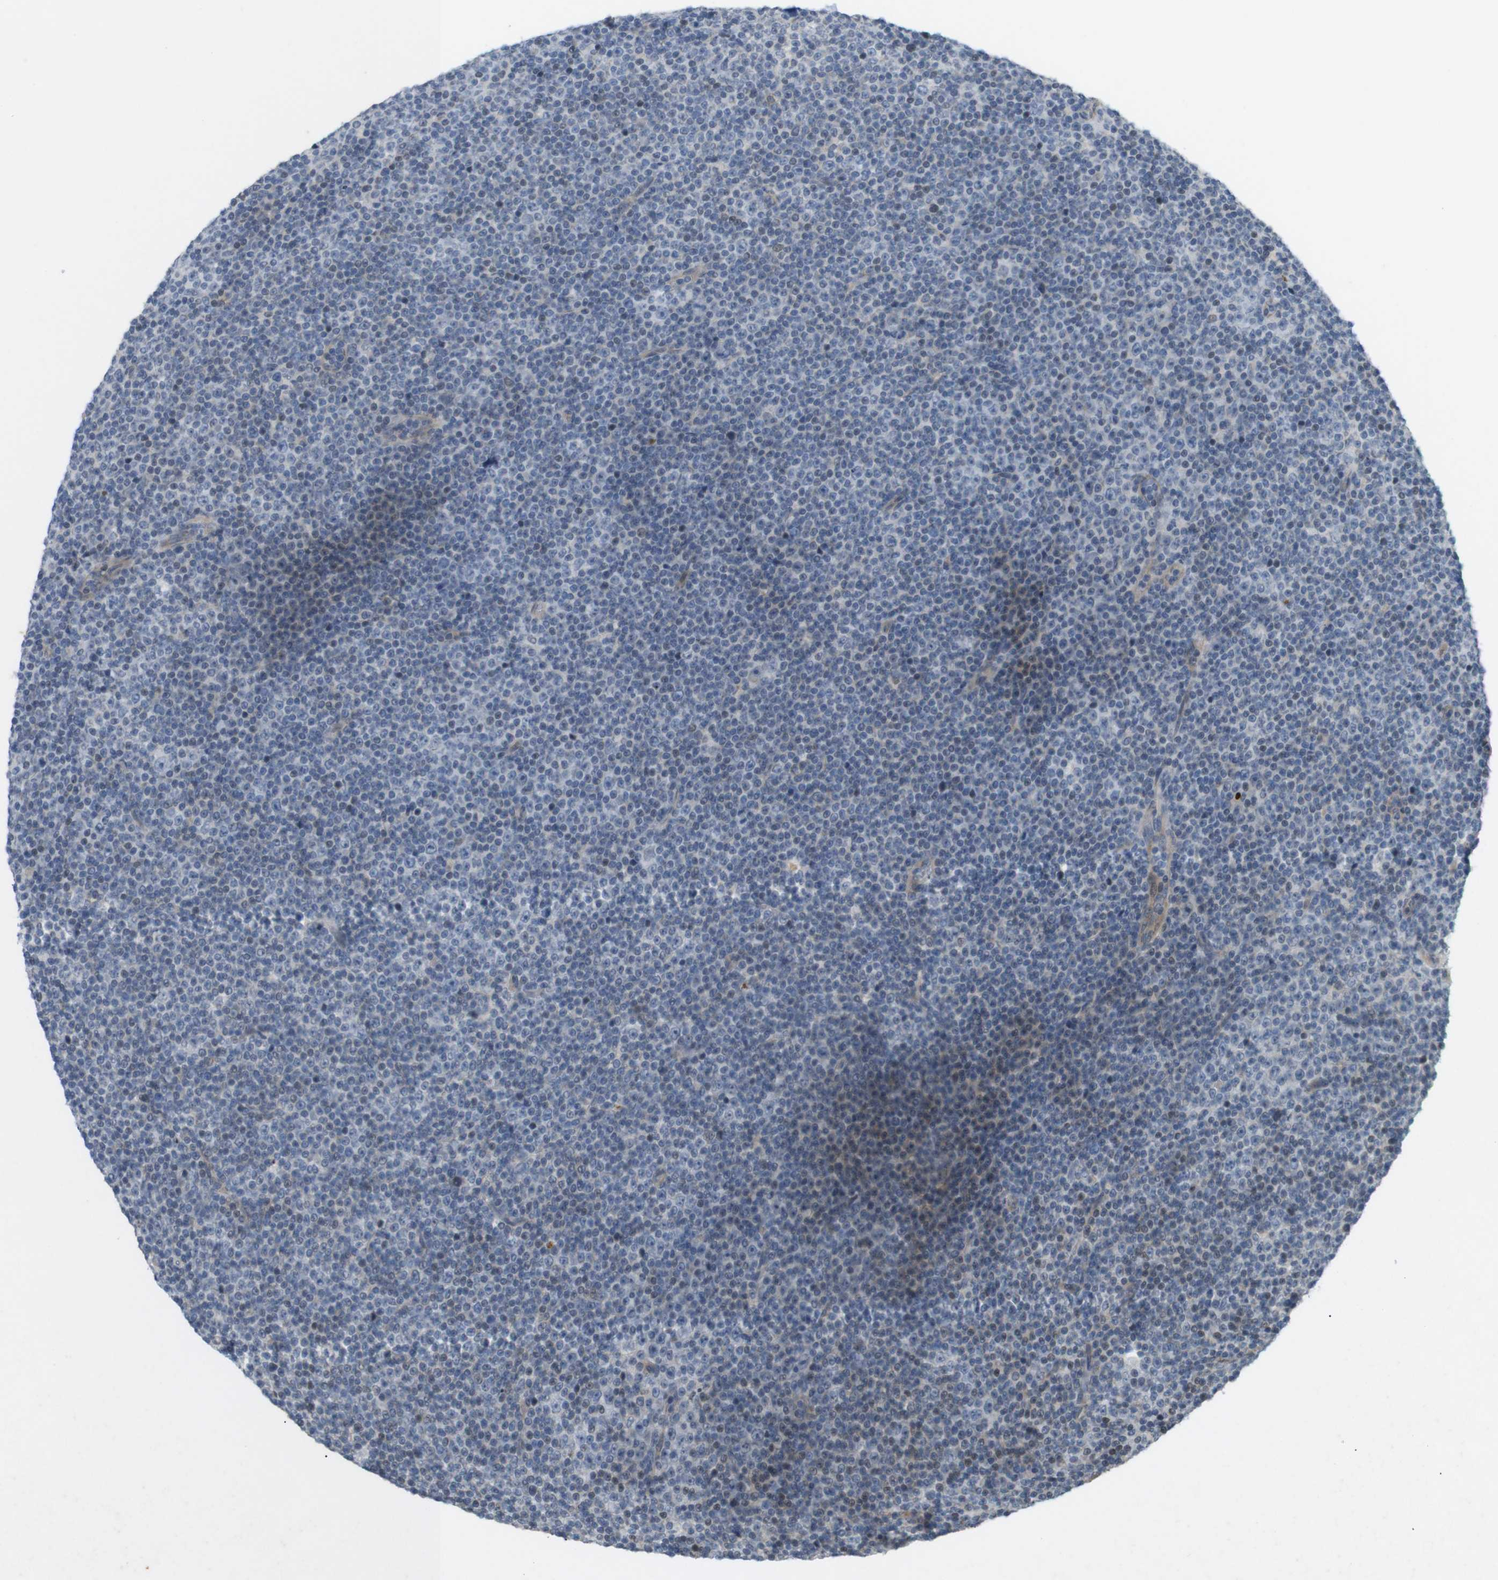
{"staining": {"intensity": "negative", "quantity": "none", "location": "none"}, "tissue": "lymphoma", "cell_type": "Tumor cells", "image_type": "cancer", "snomed": [{"axis": "morphology", "description": "Malignant lymphoma, non-Hodgkin's type, Low grade"}, {"axis": "topography", "description": "Lymph node"}], "caption": "Histopathology image shows no significant protein staining in tumor cells of lymphoma.", "gene": "PPP1R14A", "patient": {"sex": "female", "age": 67}}